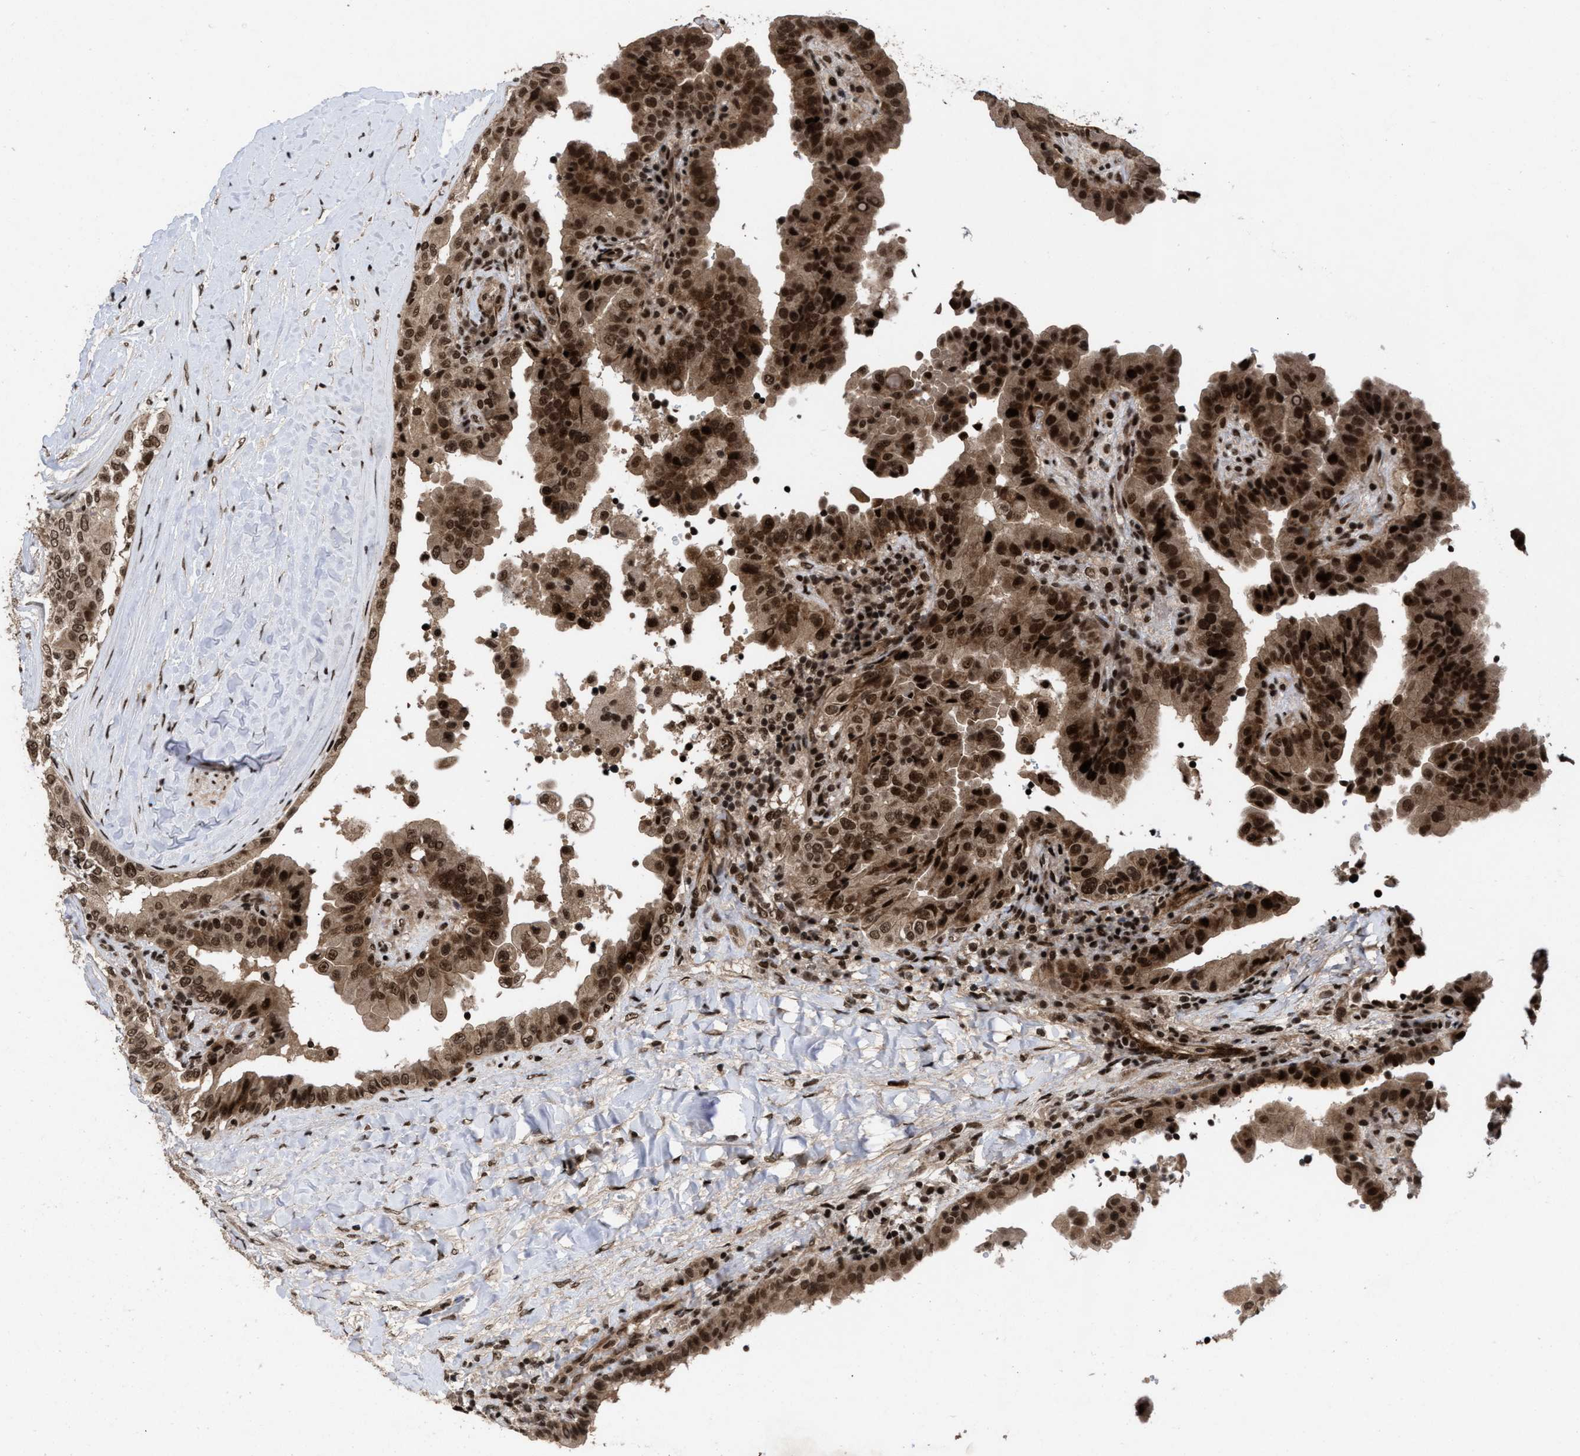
{"staining": {"intensity": "strong", "quantity": ">75%", "location": "cytoplasmic/membranous,nuclear"}, "tissue": "thyroid cancer", "cell_type": "Tumor cells", "image_type": "cancer", "snomed": [{"axis": "morphology", "description": "Papillary adenocarcinoma, NOS"}, {"axis": "topography", "description": "Thyroid gland"}], "caption": "Thyroid cancer was stained to show a protein in brown. There is high levels of strong cytoplasmic/membranous and nuclear positivity in approximately >75% of tumor cells.", "gene": "WIZ", "patient": {"sex": "male", "age": 33}}